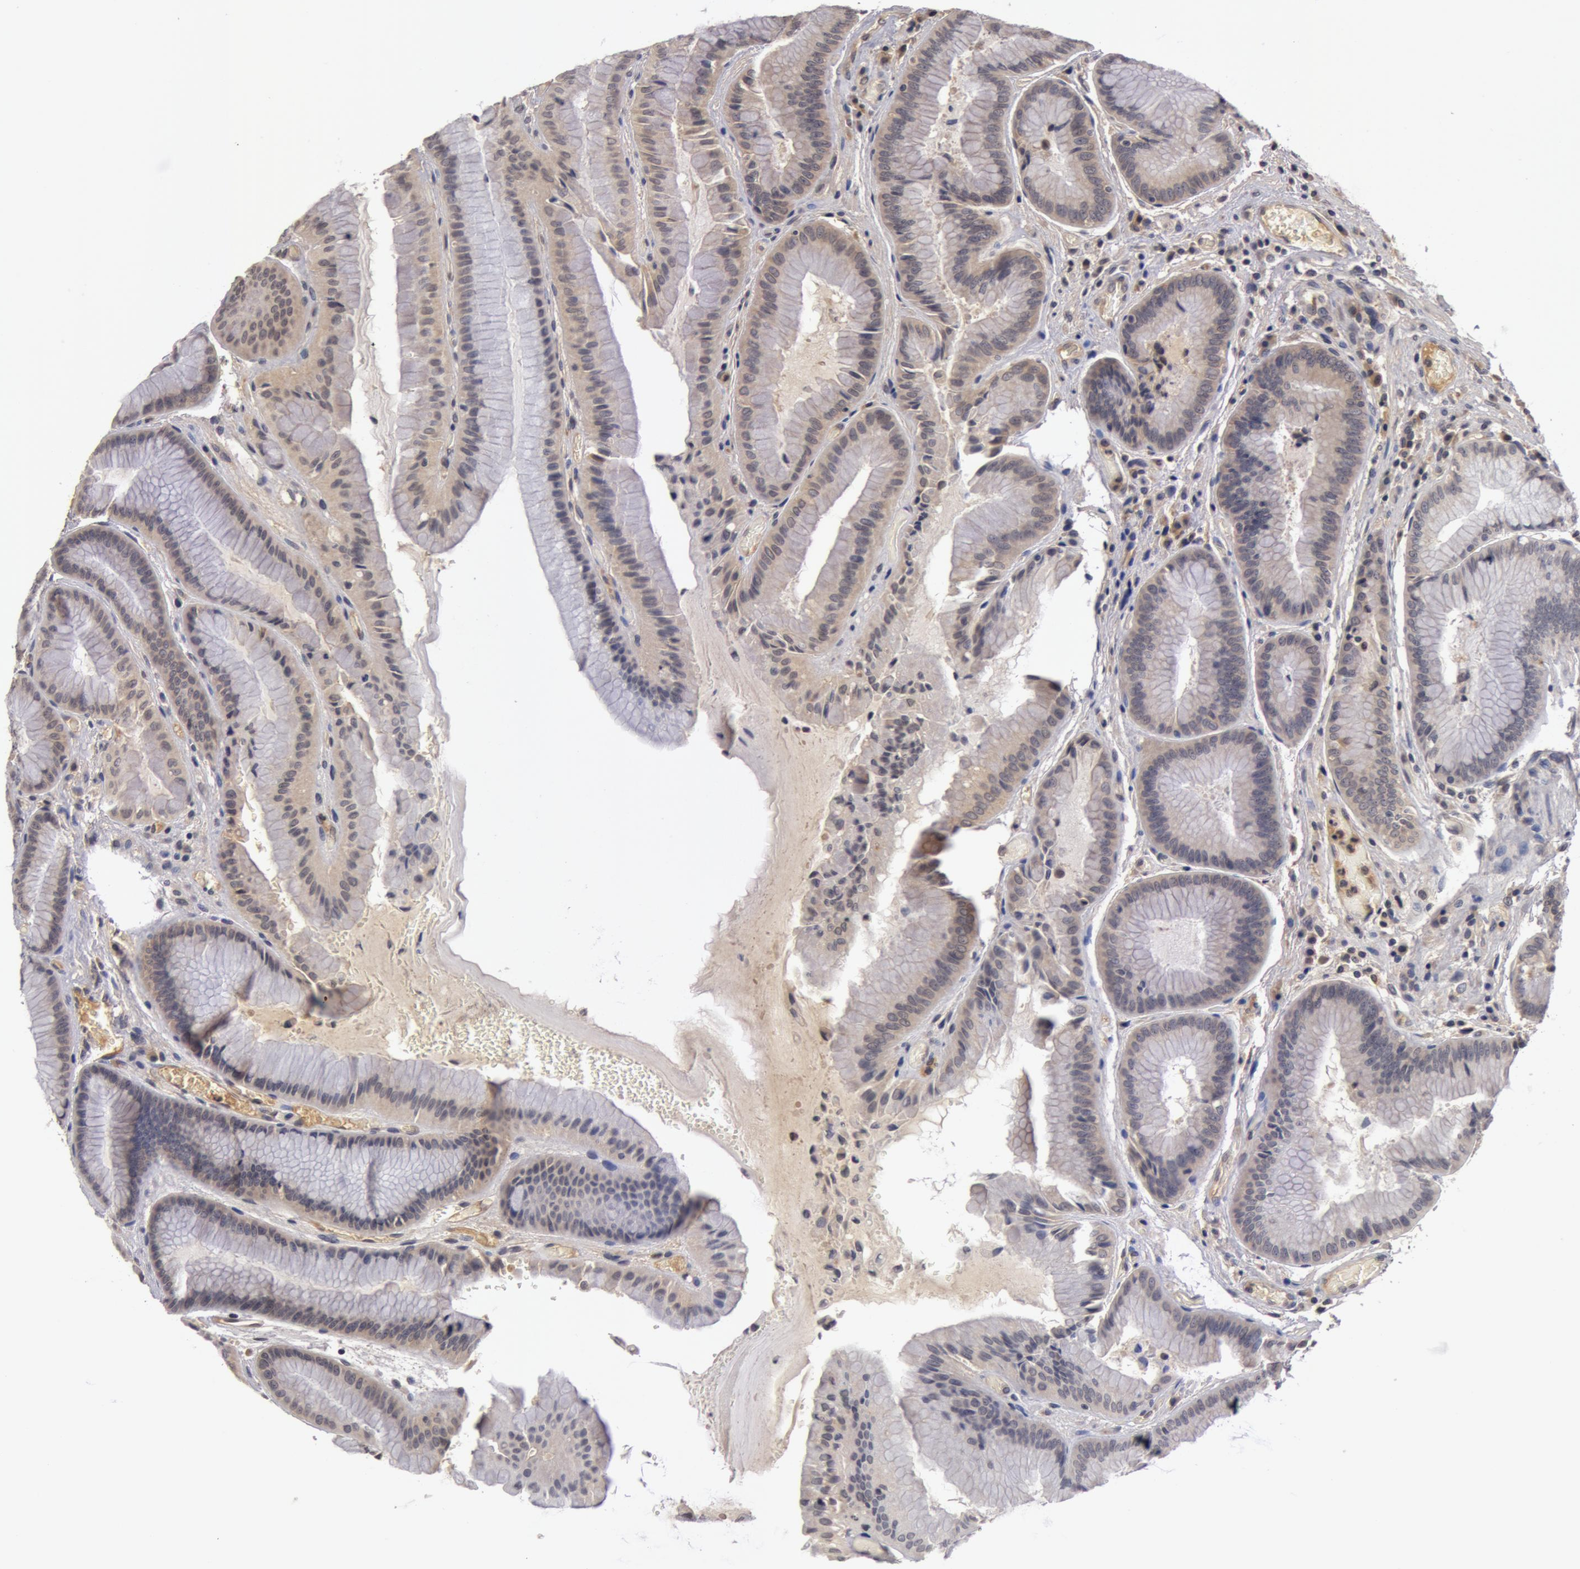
{"staining": {"intensity": "weak", "quantity": "25%-75%", "location": "cytoplasmic/membranous,nuclear"}, "tissue": "stomach", "cell_type": "Glandular cells", "image_type": "normal", "snomed": [{"axis": "morphology", "description": "Normal tissue, NOS"}, {"axis": "topography", "description": "Esophagus"}, {"axis": "topography", "description": "Stomach, upper"}], "caption": "Protein staining of normal stomach displays weak cytoplasmic/membranous,nuclear positivity in approximately 25%-75% of glandular cells.", "gene": "BCHE", "patient": {"sex": "male", "age": 47}}